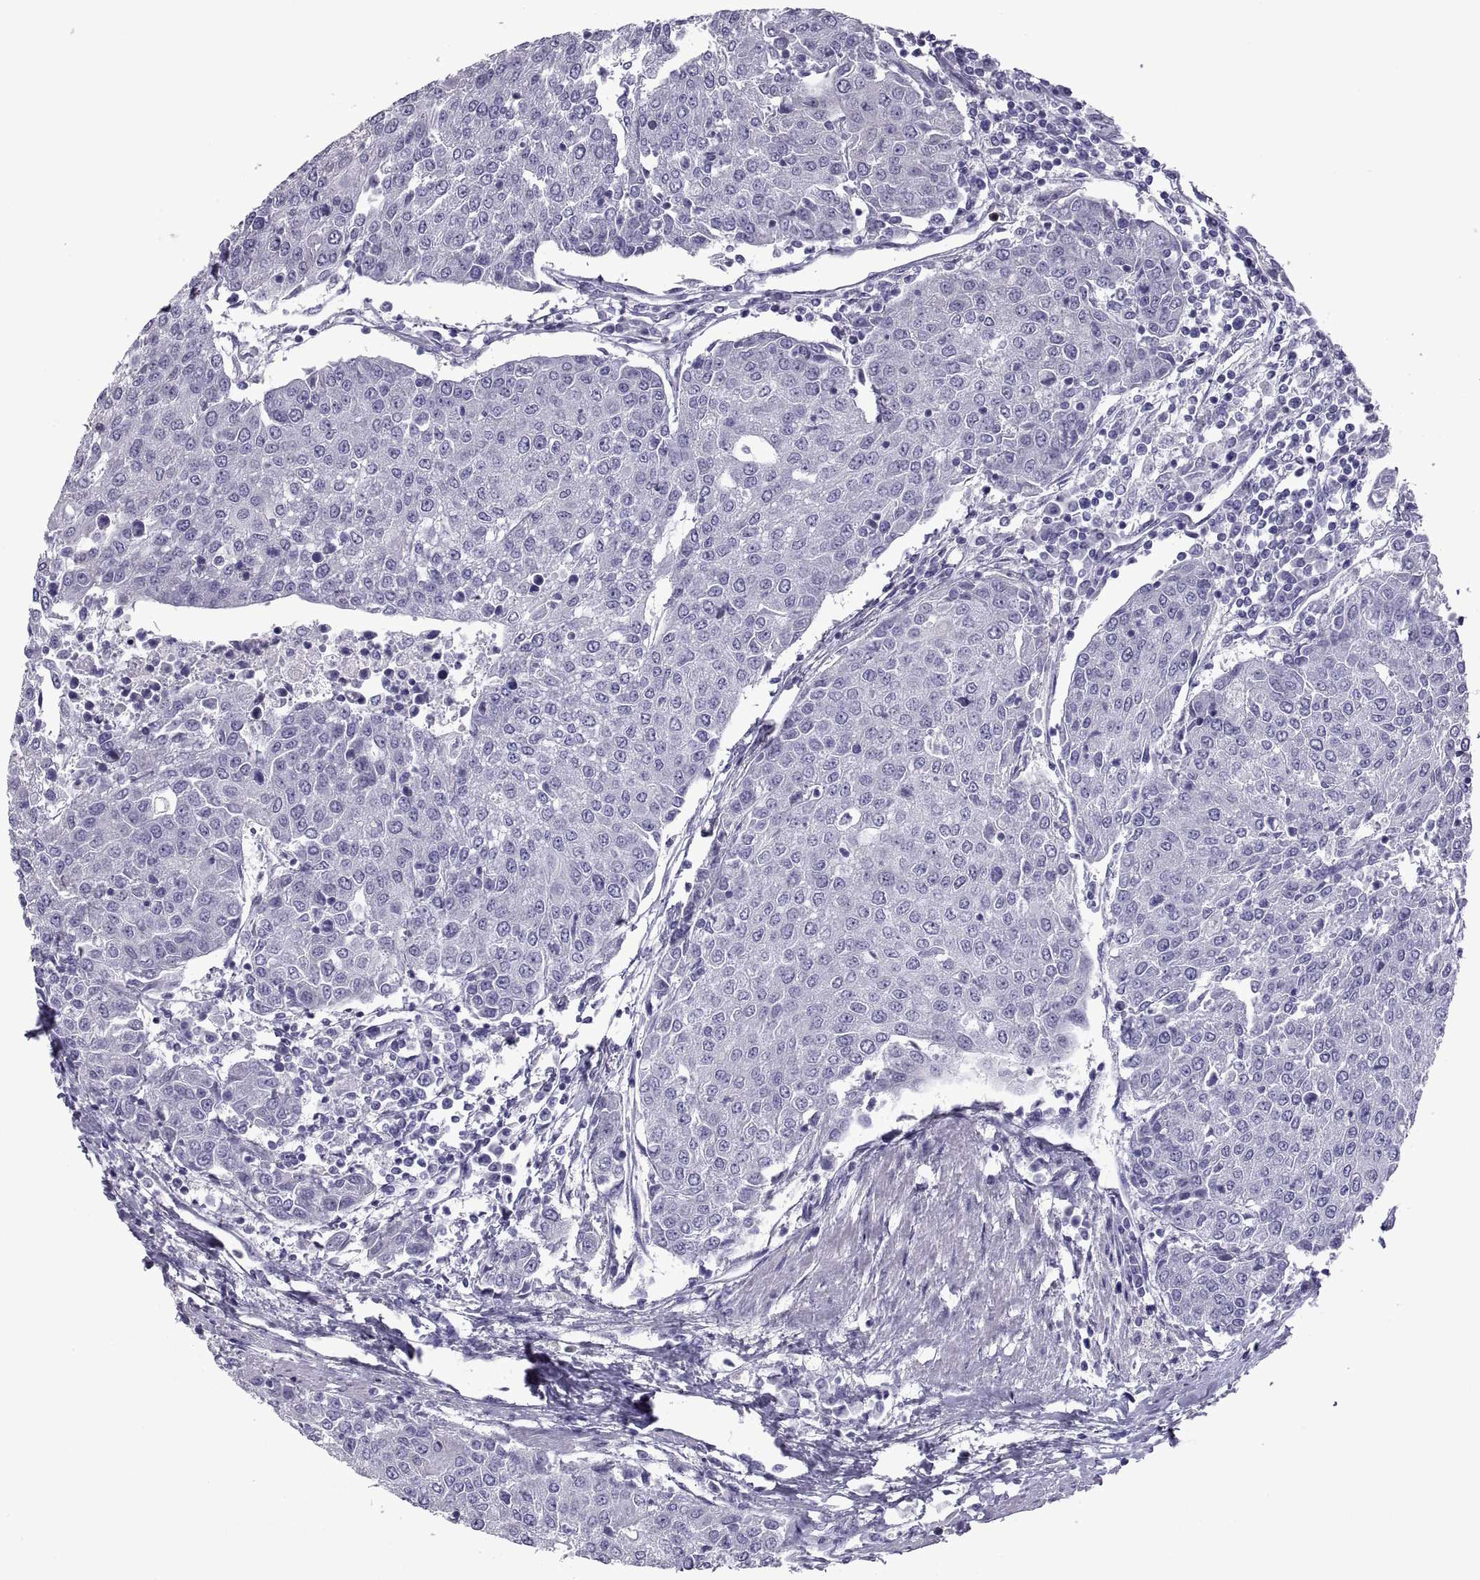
{"staining": {"intensity": "negative", "quantity": "none", "location": "none"}, "tissue": "urothelial cancer", "cell_type": "Tumor cells", "image_type": "cancer", "snomed": [{"axis": "morphology", "description": "Urothelial carcinoma, High grade"}, {"axis": "topography", "description": "Urinary bladder"}], "caption": "Immunohistochemistry histopathology image of neoplastic tissue: urothelial cancer stained with DAB (3,3'-diaminobenzidine) exhibits no significant protein staining in tumor cells.", "gene": "RGS20", "patient": {"sex": "female", "age": 85}}